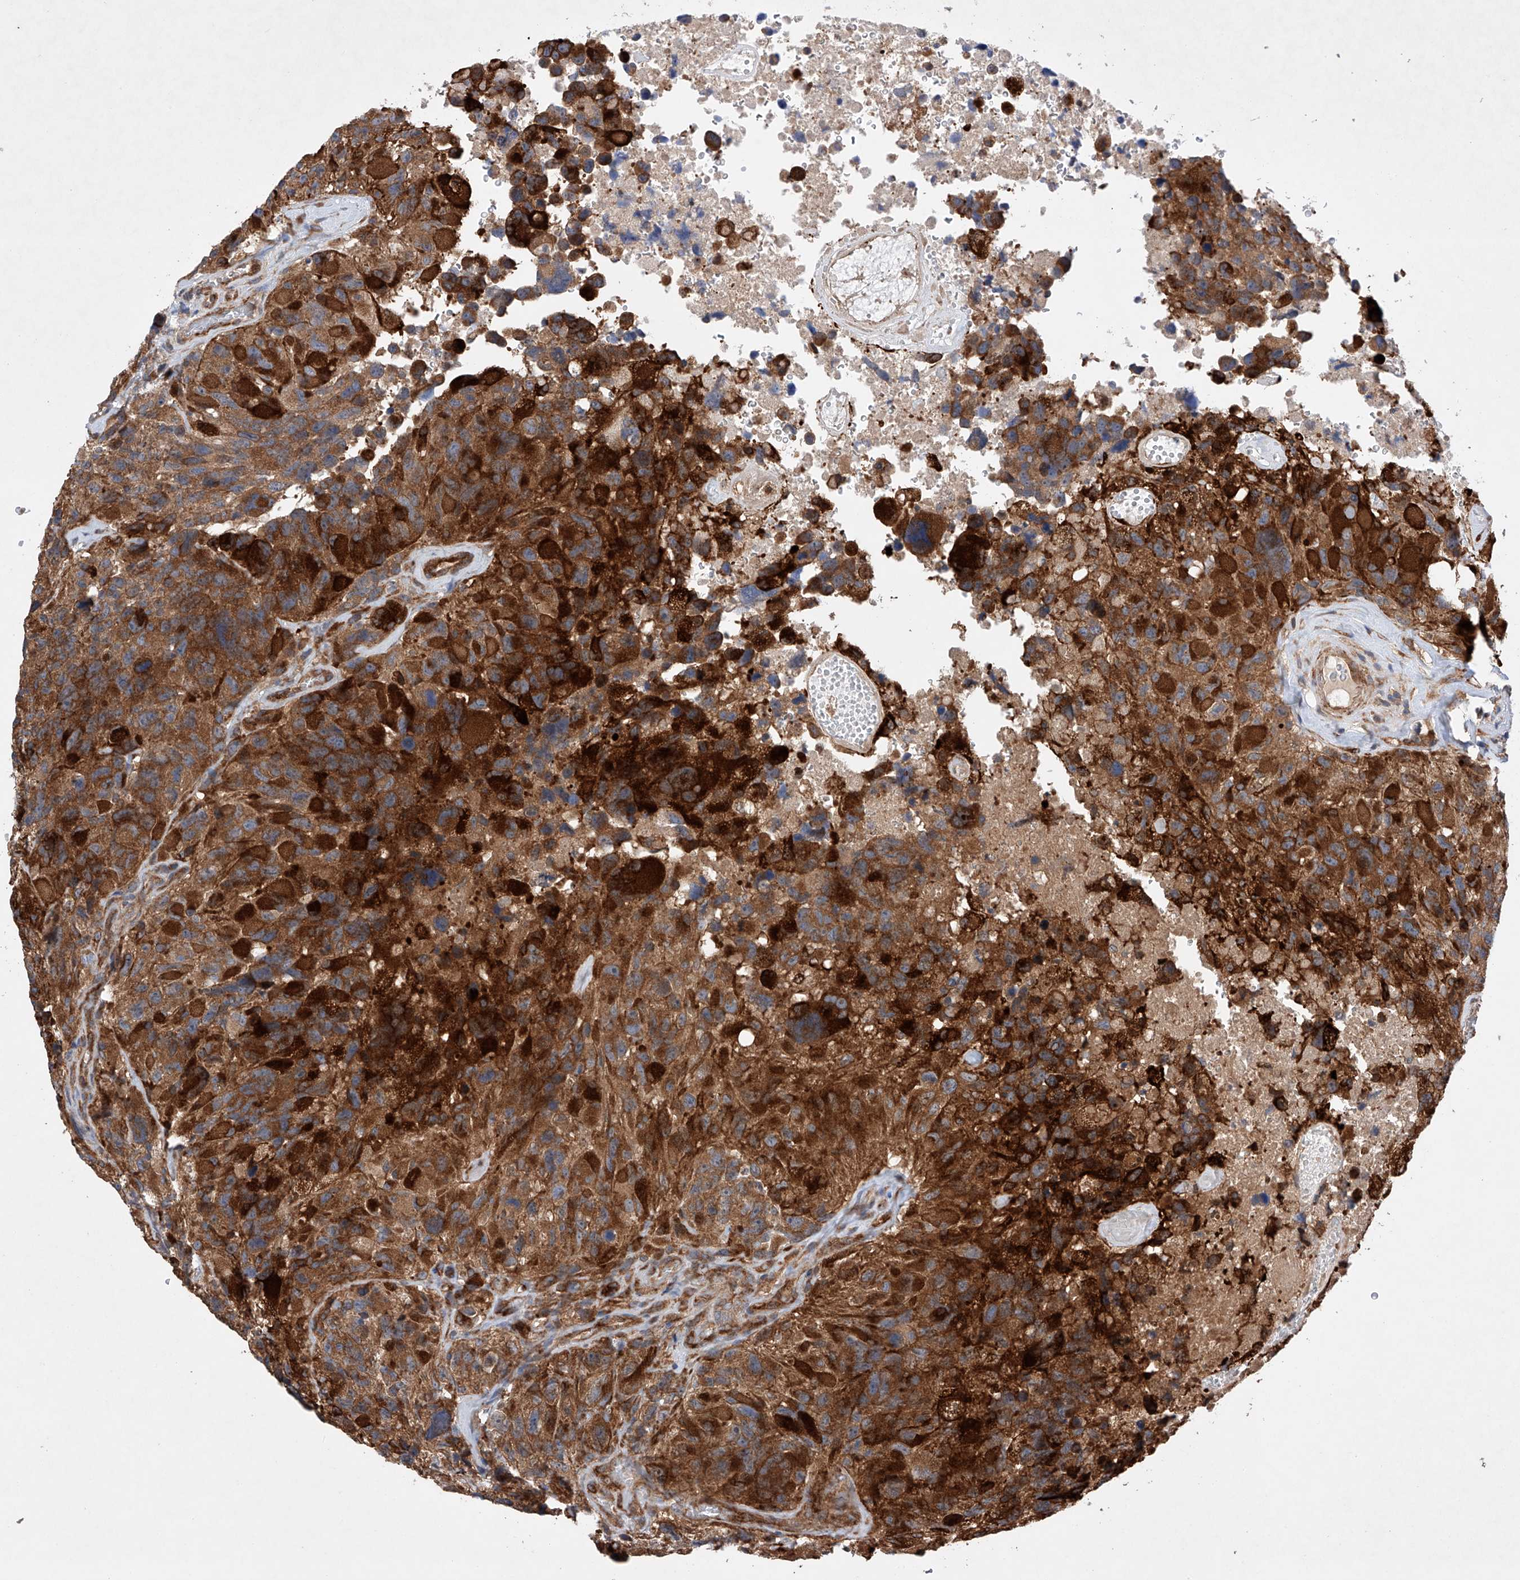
{"staining": {"intensity": "moderate", "quantity": ">75%", "location": "cytoplasmic/membranous"}, "tissue": "glioma", "cell_type": "Tumor cells", "image_type": "cancer", "snomed": [{"axis": "morphology", "description": "Glioma, malignant, High grade"}, {"axis": "topography", "description": "Brain"}], "caption": "Immunohistochemistry staining of high-grade glioma (malignant), which shows medium levels of moderate cytoplasmic/membranous expression in about >75% of tumor cells indicating moderate cytoplasmic/membranous protein positivity. The staining was performed using DAB (3,3'-diaminobenzidine) (brown) for protein detection and nuclei were counterstained in hematoxylin (blue).", "gene": "TIMM23", "patient": {"sex": "male", "age": 69}}